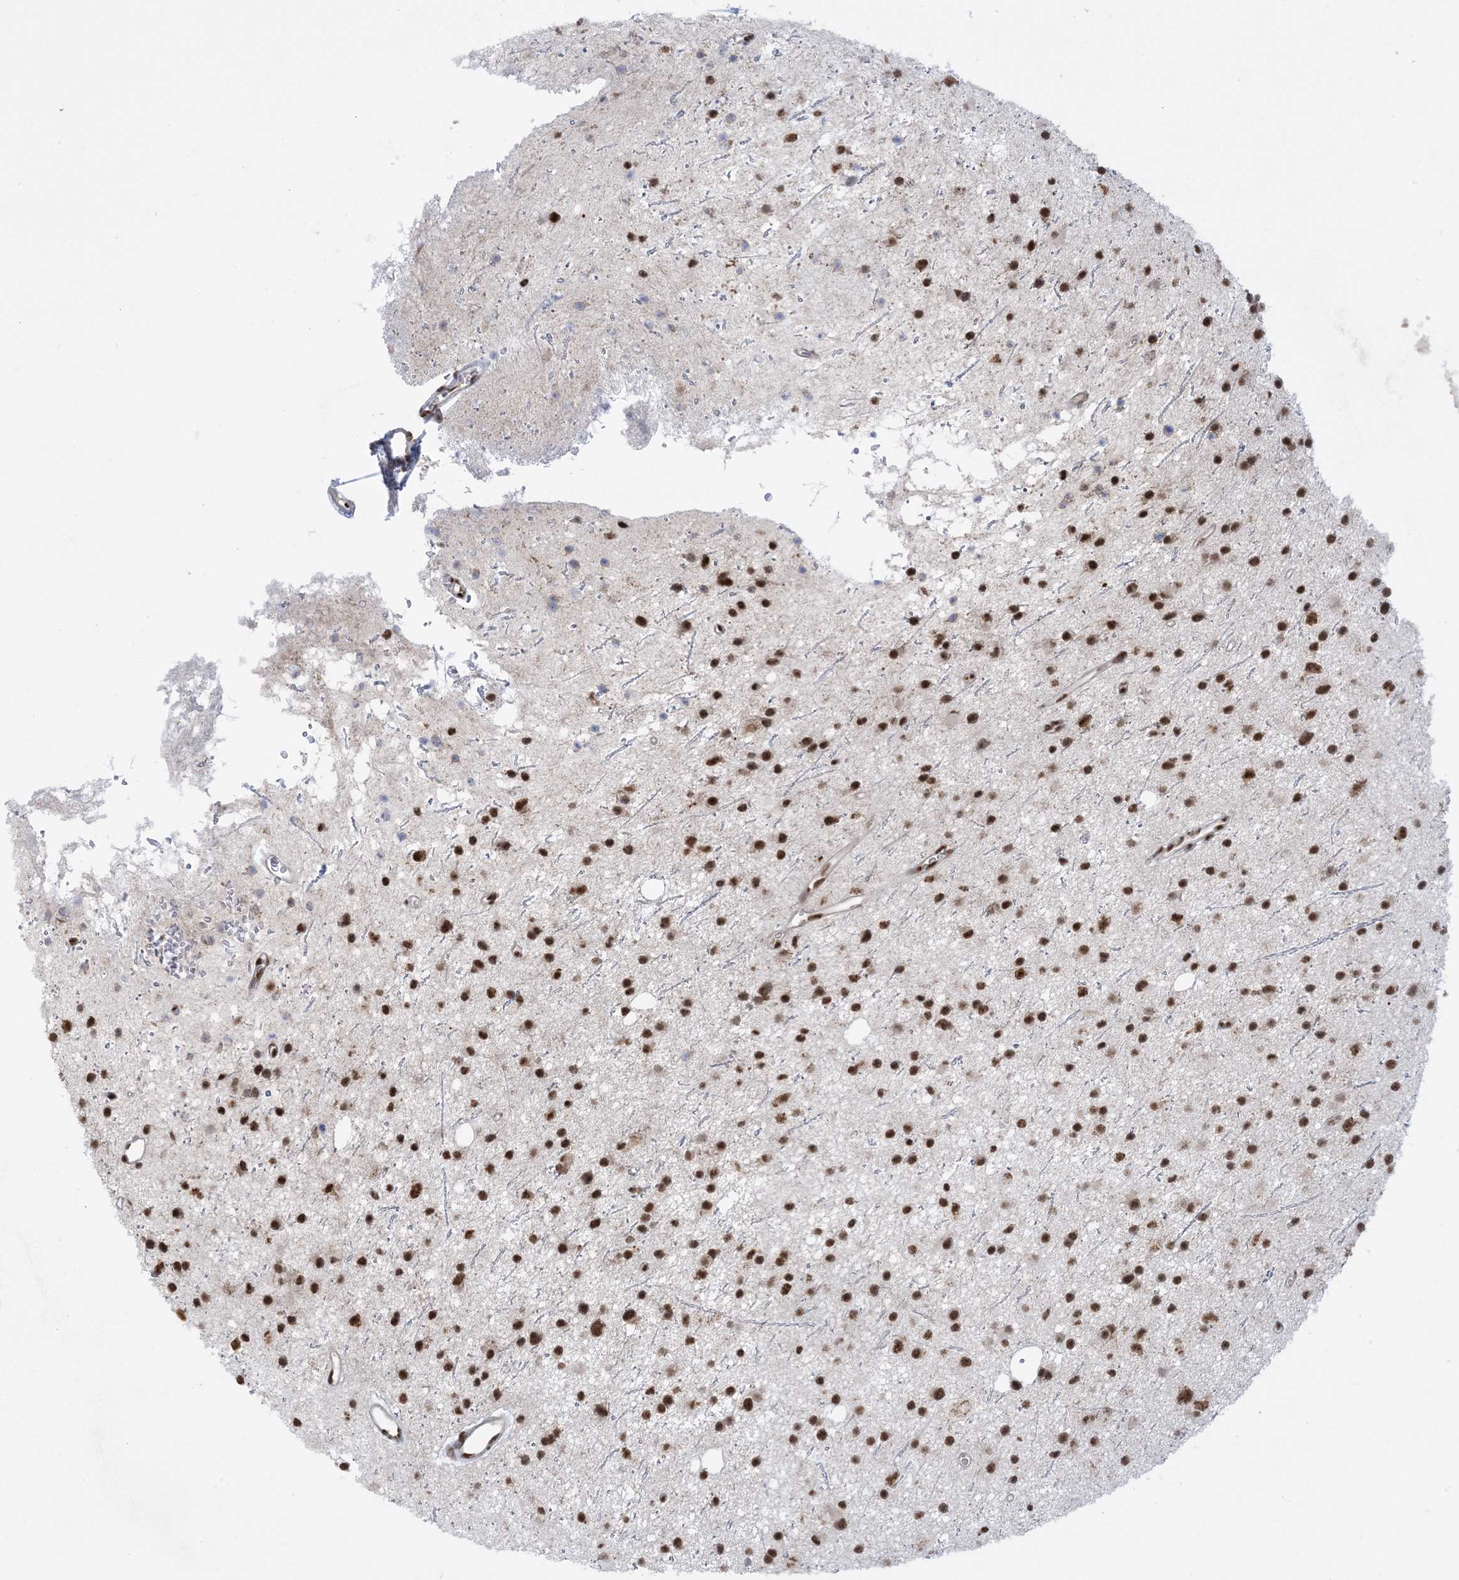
{"staining": {"intensity": "strong", "quantity": ">75%", "location": "nuclear"}, "tissue": "glioma", "cell_type": "Tumor cells", "image_type": "cancer", "snomed": [{"axis": "morphology", "description": "Glioma, malignant, Low grade"}, {"axis": "topography", "description": "Cerebral cortex"}], "caption": "Immunohistochemical staining of human glioma displays strong nuclear protein staining in about >75% of tumor cells.", "gene": "TRMT10C", "patient": {"sex": "female", "age": 39}}